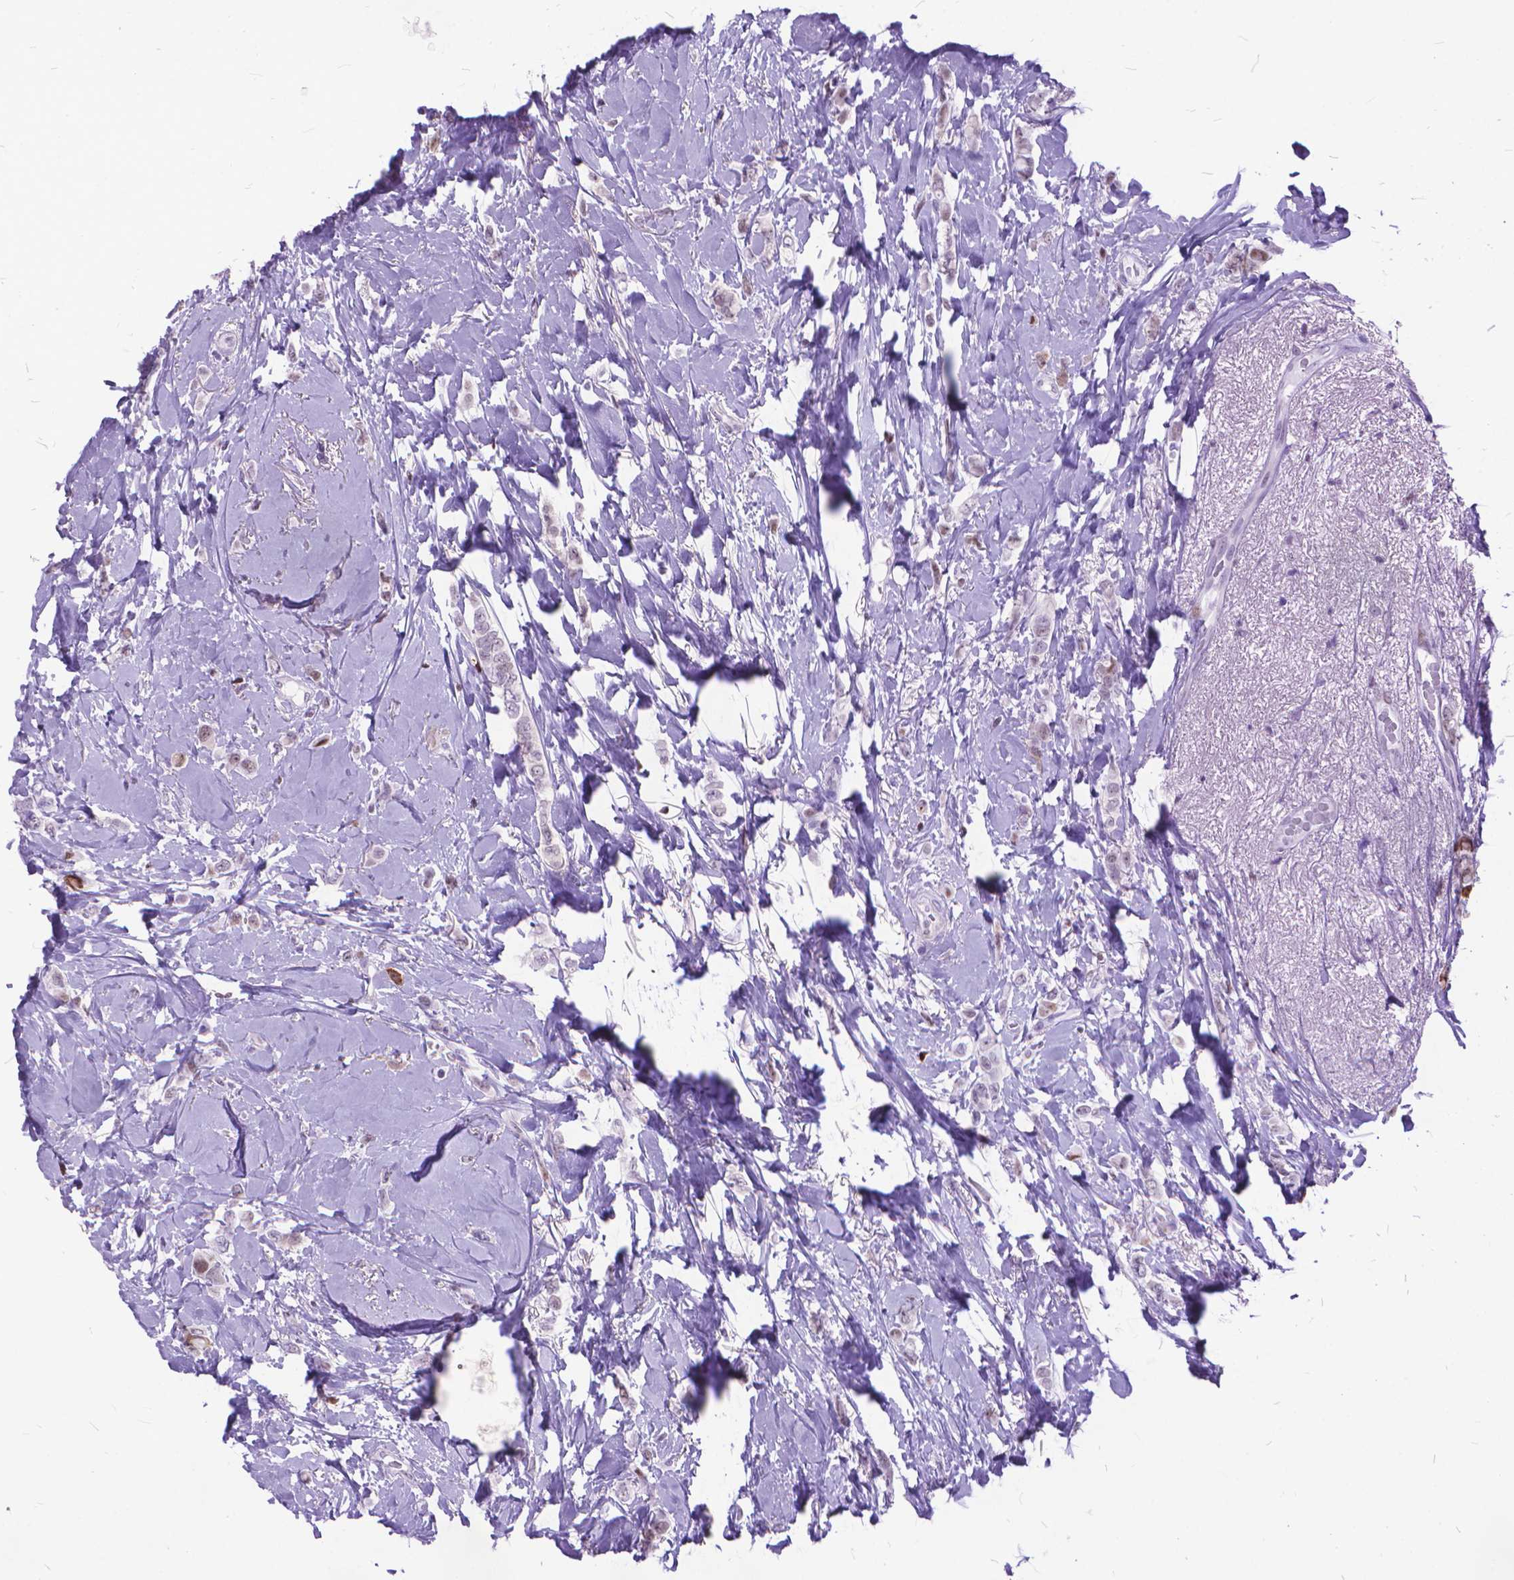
{"staining": {"intensity": "moderate", "quantity": "<25%", "location": "cytoplasmic/membranous,nuclear"}, "tissue": "breast cancer", "cell_type": "Tumor cells", "image_type": "cancer", "snomed": [{"axis": "morphology", "description": "Lobular carcinoma"}, {"axis": "topography", "description": "Breast"}], "caption": "Breast lobular carcinoma stained with DAB immunohistochemistry reveals low levels of moderate cytoplasmic/membranous and nuclear expression in about <25% of tumor cells. The staining was performed using DAB (3,3'-diaminobenzidine), with brown indicating positive protein expression. Nuclei are stained blue with hematoxylin.", "gene": "POLE4", "patient": {"sex": "female", "age": 66}}